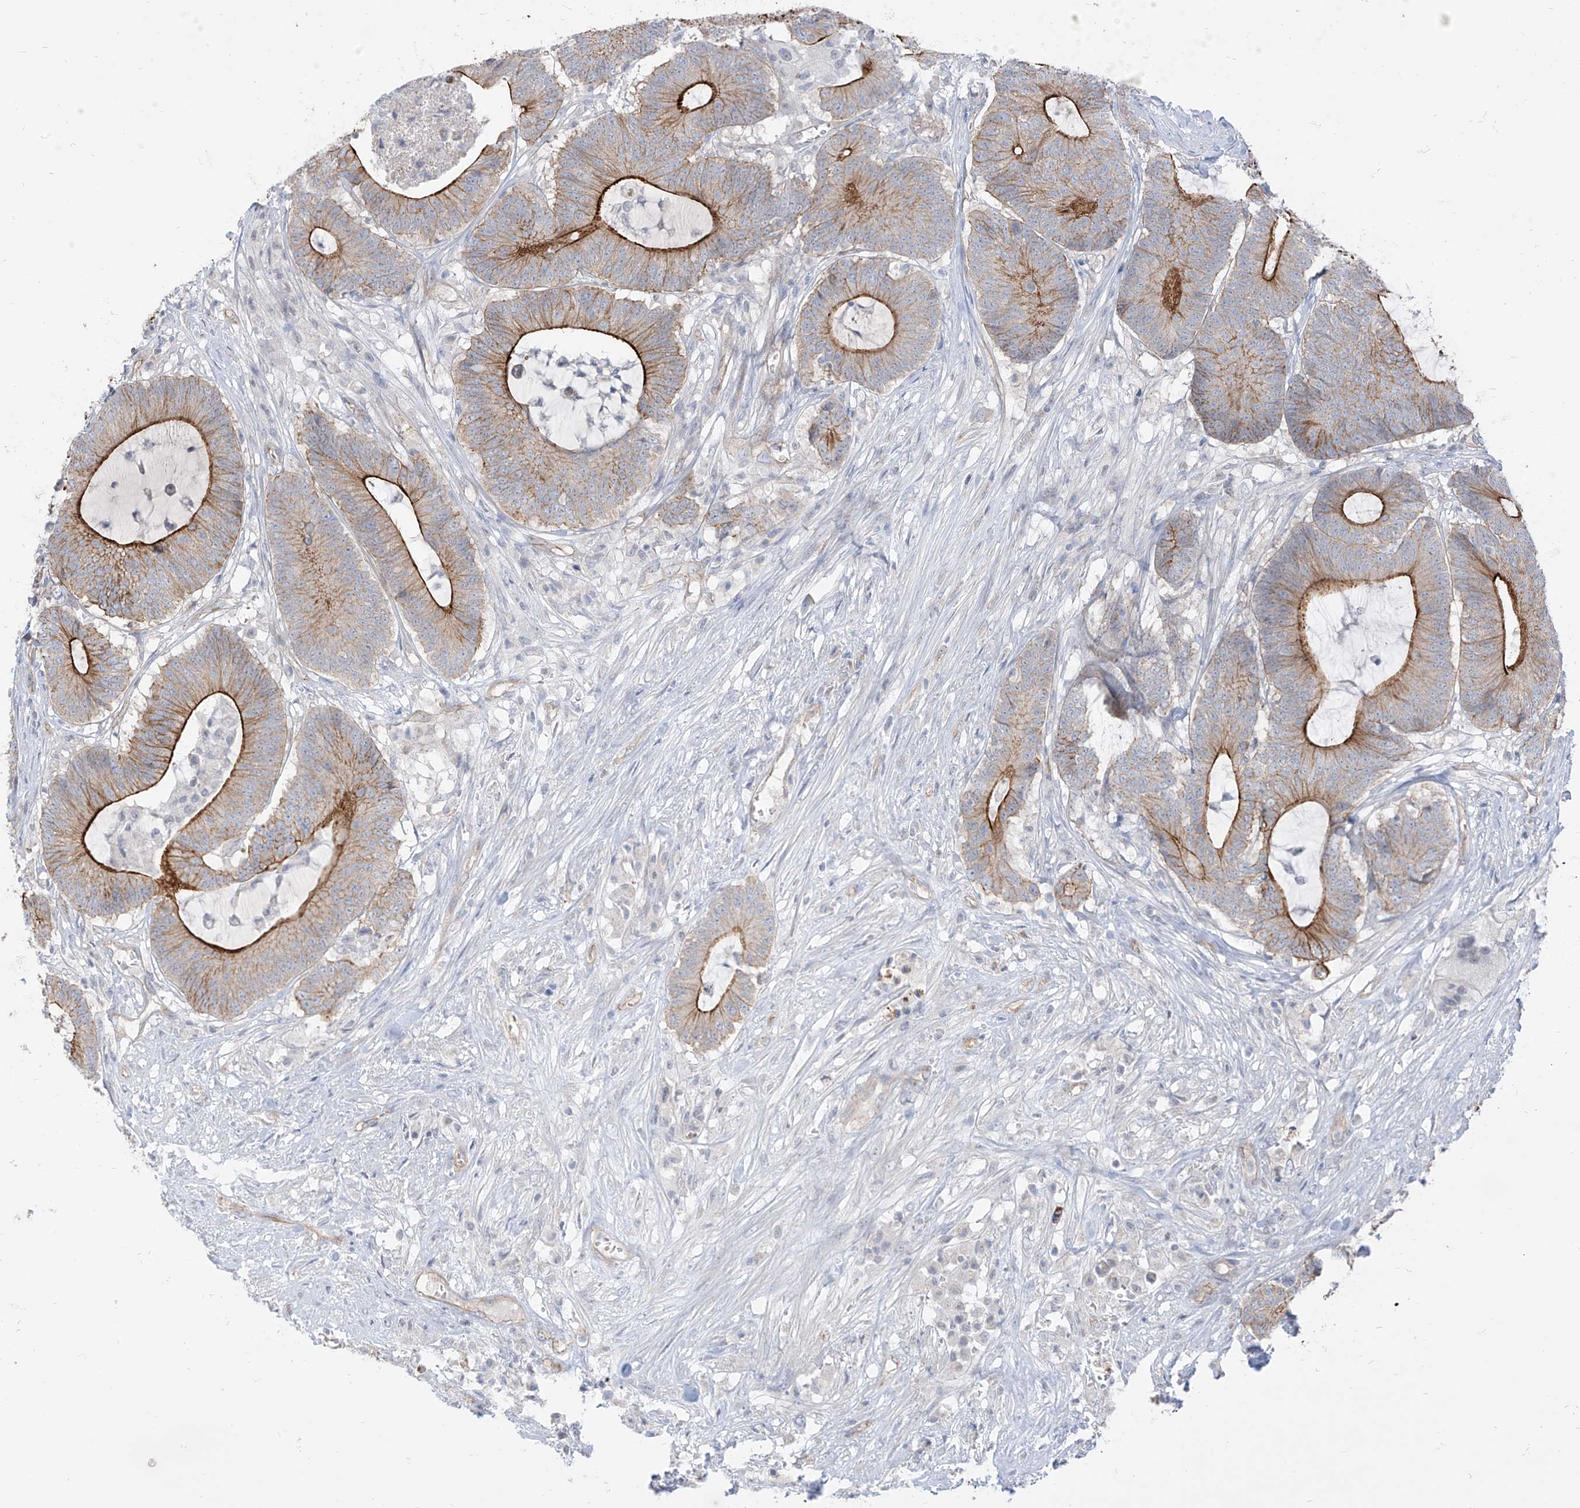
{"staining": {"intensity": "strong", "quantity": "25%-75%", "location": "cytoplasmic/membranous"}, "tissue": "colorectal cancer", "cell_type": "Tumor cells", "image_type": "cancer", "snomed": [{"axis": "morphology", "description": "Adenocarcinoma, NOS"}, {"axis": "topography", "description": "Colon"}], "caption": "Immunohistochemistry staining of colorectal cancer (adenocarcinoma), which shows high levels of strong cytoplasmic/membranous expression in approximately 25%-75% of tumor cells indicating strong cytoplasmic/membranous protein positivity. The staining was performed using DAB (brown) for protein detection and nuclei were counterstained in hematoxylin (blue).", "gene": "EPHX4", "patient": {"sex": "female", "age": 84}}